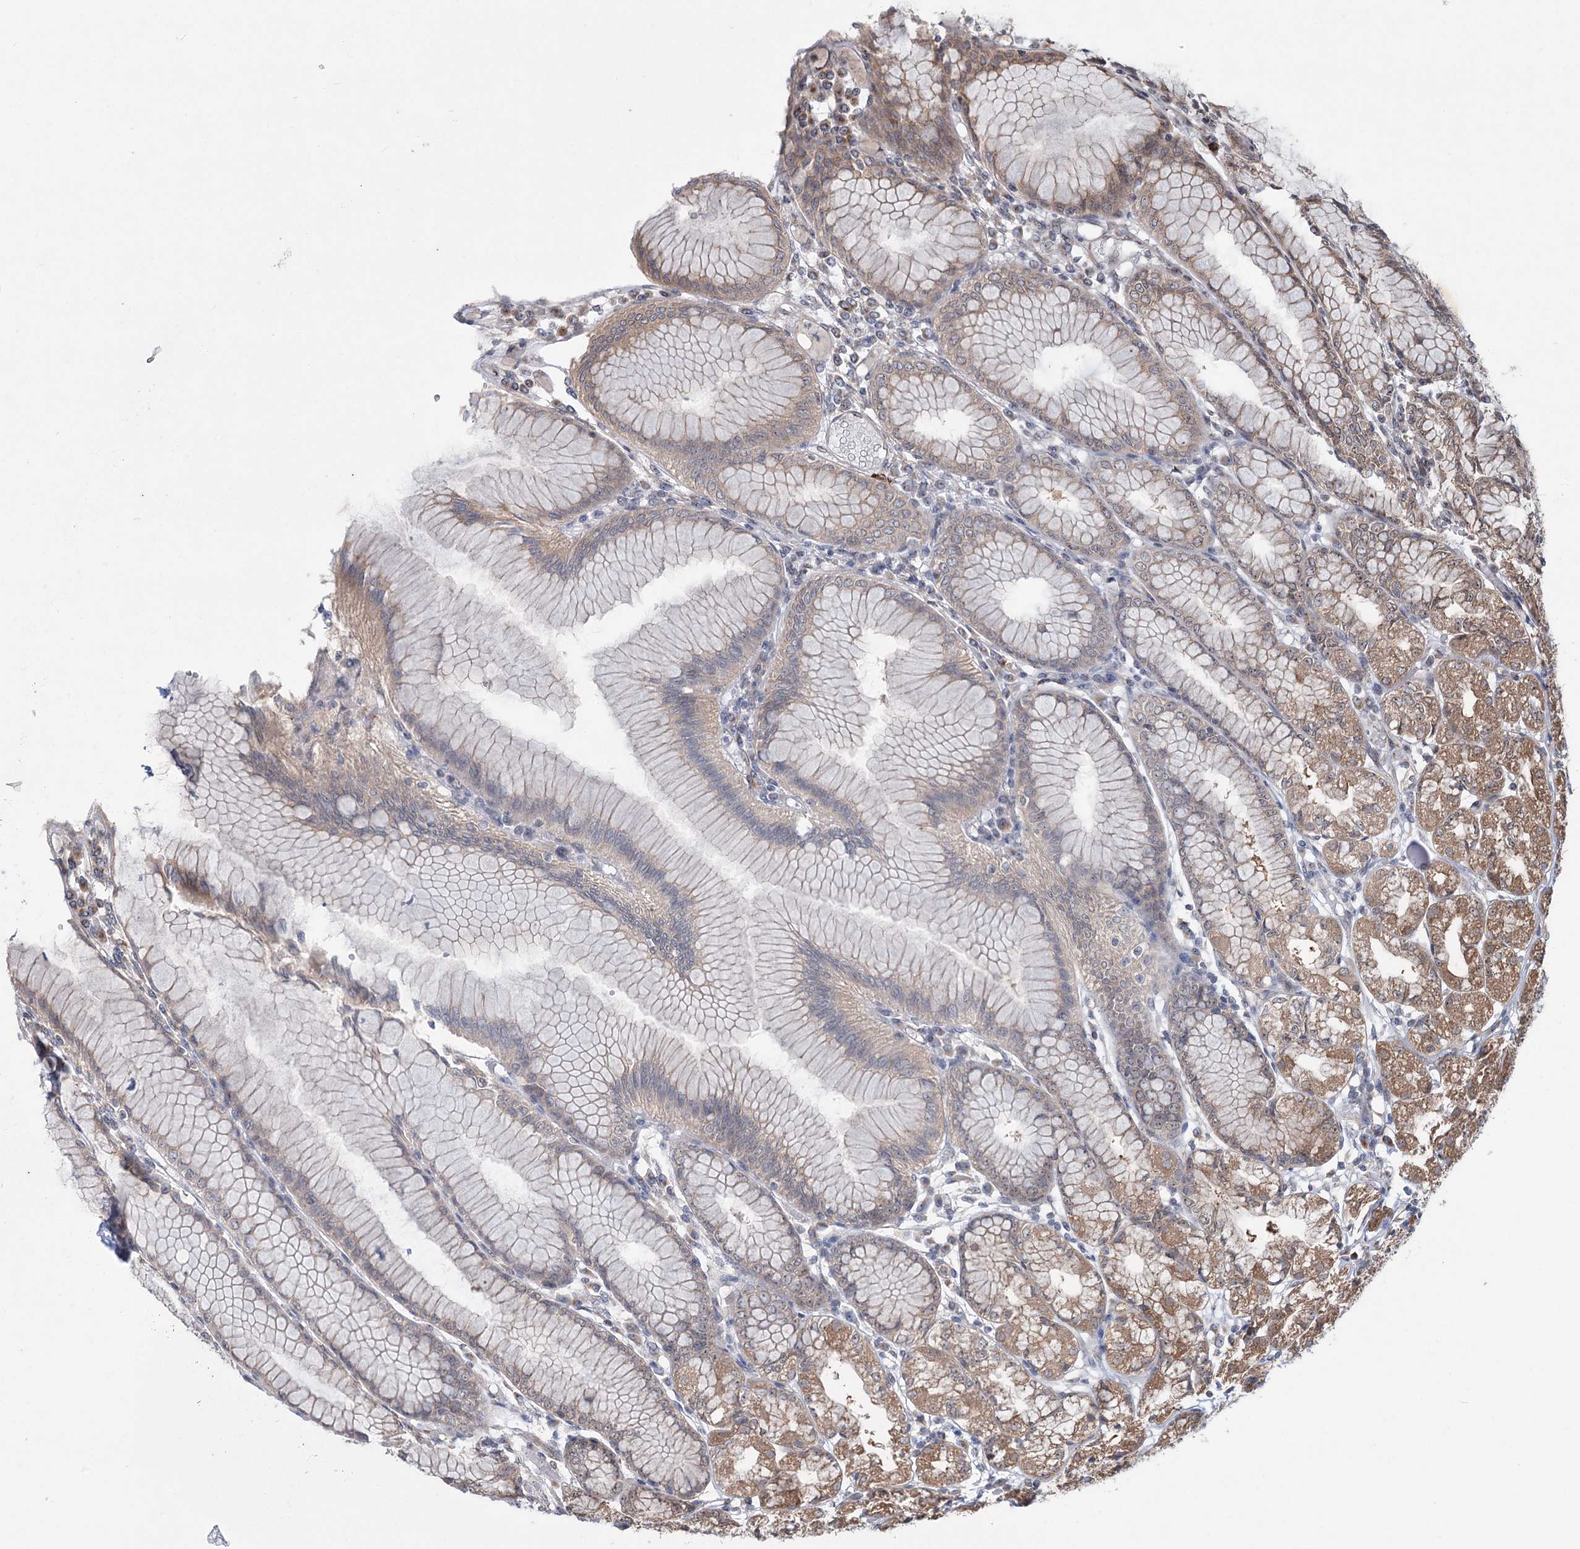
{"staining": {"intensity": "moderate", "quantity": "25%-75%", "location": "cytoplasmic/membranous,nuclear"}, "tissue": "stomach", "cell_type": "Glandular cells", "image_type": "normal", "snomed": [{"axis": "morphology", "description": "Normal tissue, NOS"}, {"axis": "topography", "description": "Stomach"}], "caption": "A micrograph of human stomach stained for a protein displays moderate cytoplasmic/membranous,nuclear brown staining in glandular cells. The staining was performed using DAB, with brown indicating positive protein expression. Nuclei are stained blue with hematoxylin.", "gene": "SERINC5", "patient": {"sex": "female", "age": 57}}